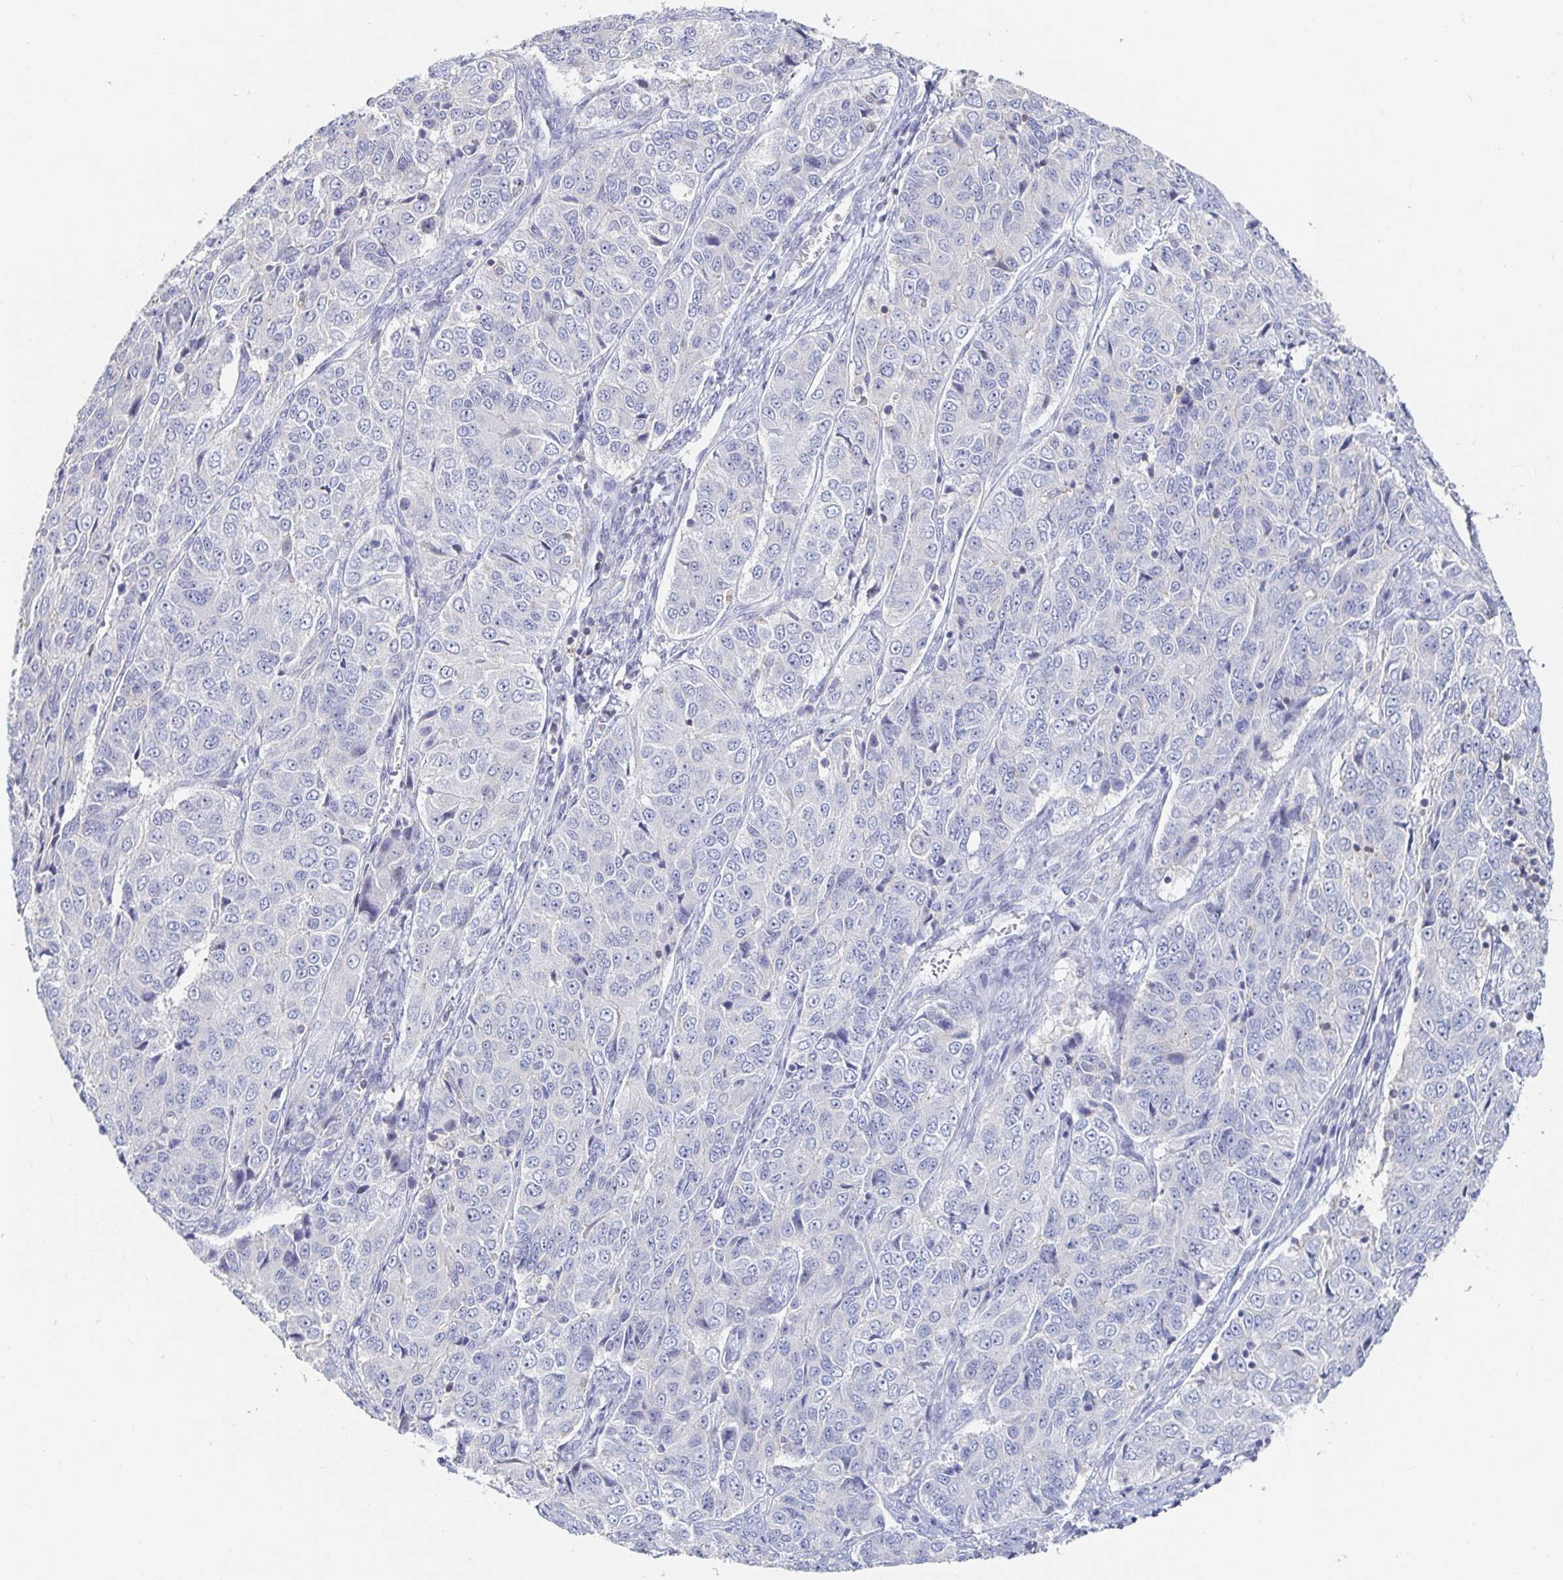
{"staining": {"intensity": "negative", "quantity": "none", "location": "none"}, "tissue": "ovarian cancer", "cell_type": "Tumor cells", "image_type": "cancer", "snomed": [{"axis": "morphology", "description": "Carcinoma, endometroid"}, {"axis": "topography", "description": "Ovary"}], "caption": "Immunohistochemistry (IHC) photomicrograph of neoplastic tissue: human endometroid carcinoma (ovarian) stained with DAB reveals no significant protein staining in tumor cells.", "gene": "PIK3CD", "patient": {"sex": "female", "age": 51}}